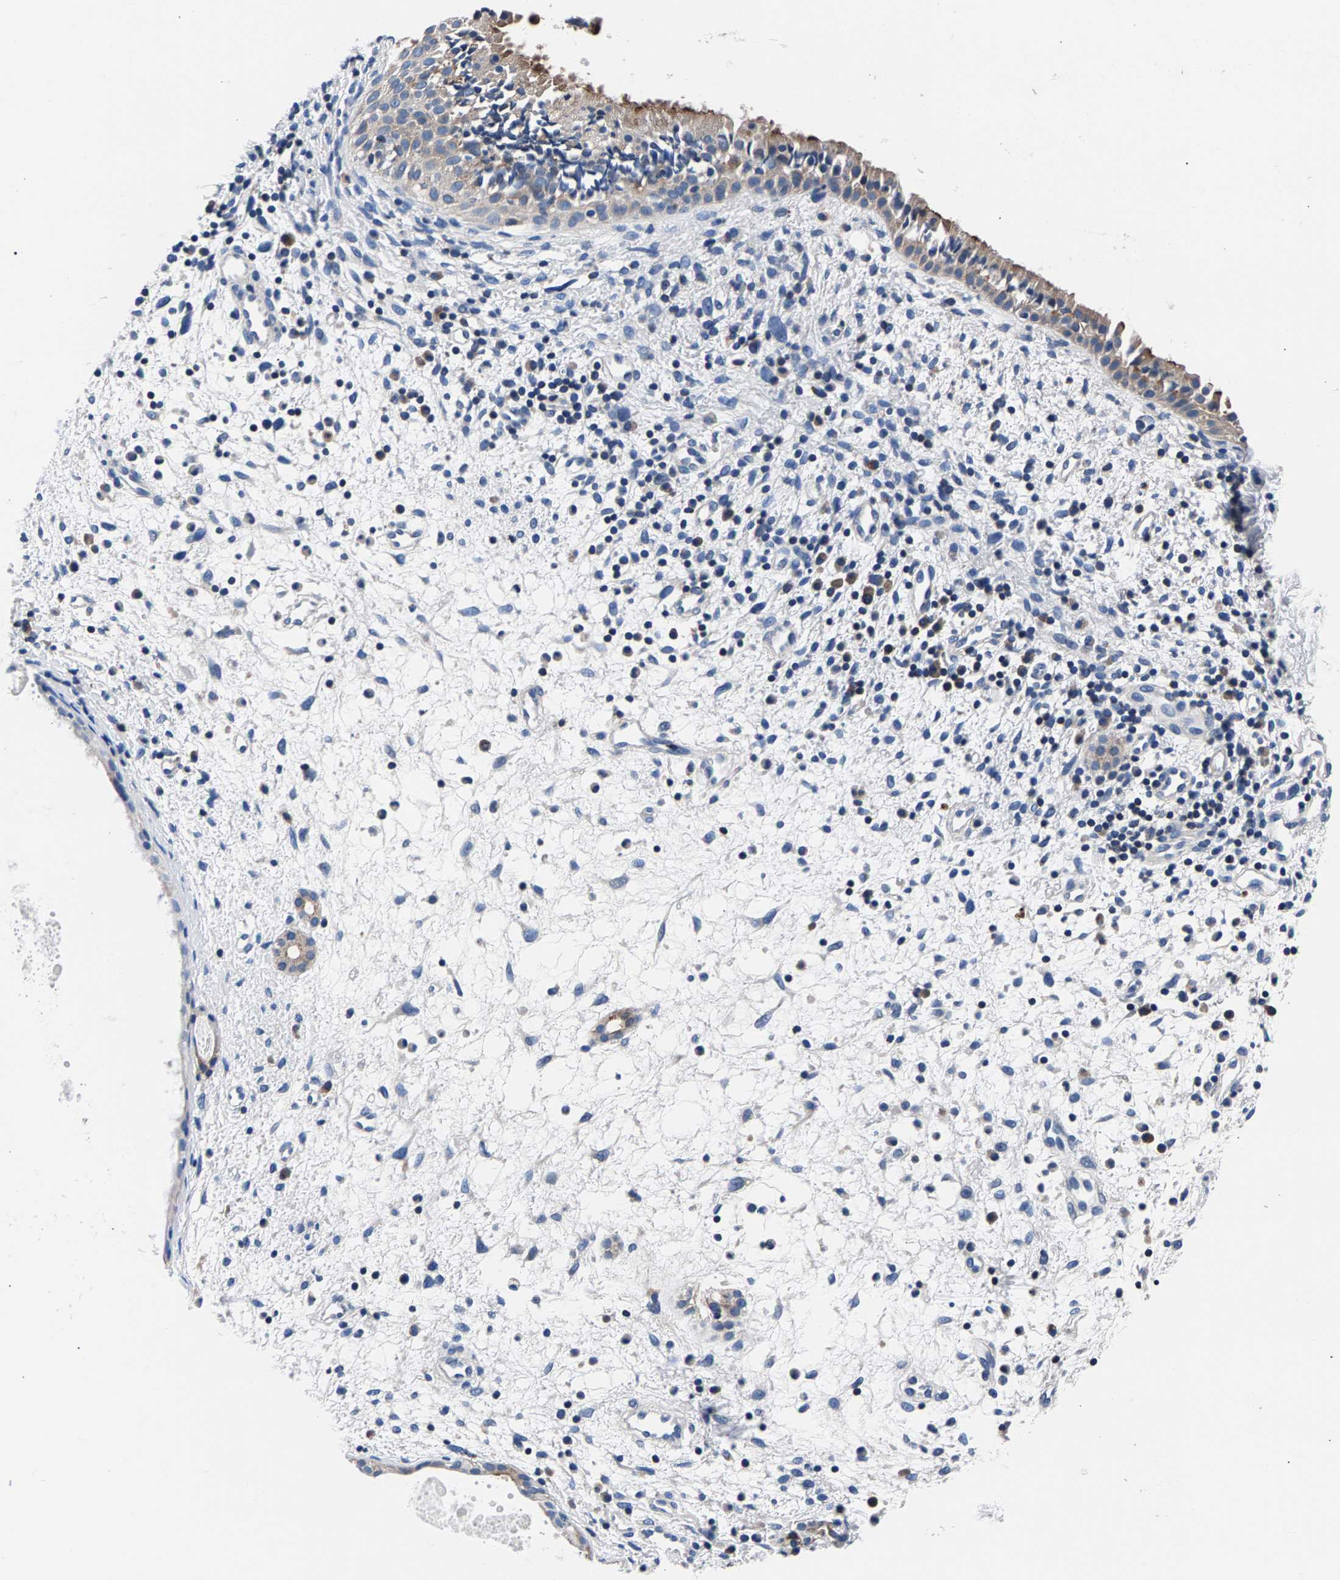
{"staining": {"intensity": "strong", "quantity": "25%-75%", "location": "cytoplasmic/membranous"}, "tissue": "nasopharynx", "cell_type": "Respiratory epithelial cells", "image_type": "normal", "snomed": [{"axis": "morphology", "description": "Normal tissue, NOS"}, {"axis": "topography", "description": "Nasopharynx"}], "caption": "The histopathology image demonstrates immunohistochemical staining of unremarkable nasopharynx. There is strong cytoplasmic/membranous positivity is present in approximately 25%-75% of respiratory epithelial cells.", "gene": "PHF24", "patient": {"sex": "male", "age": 22}}